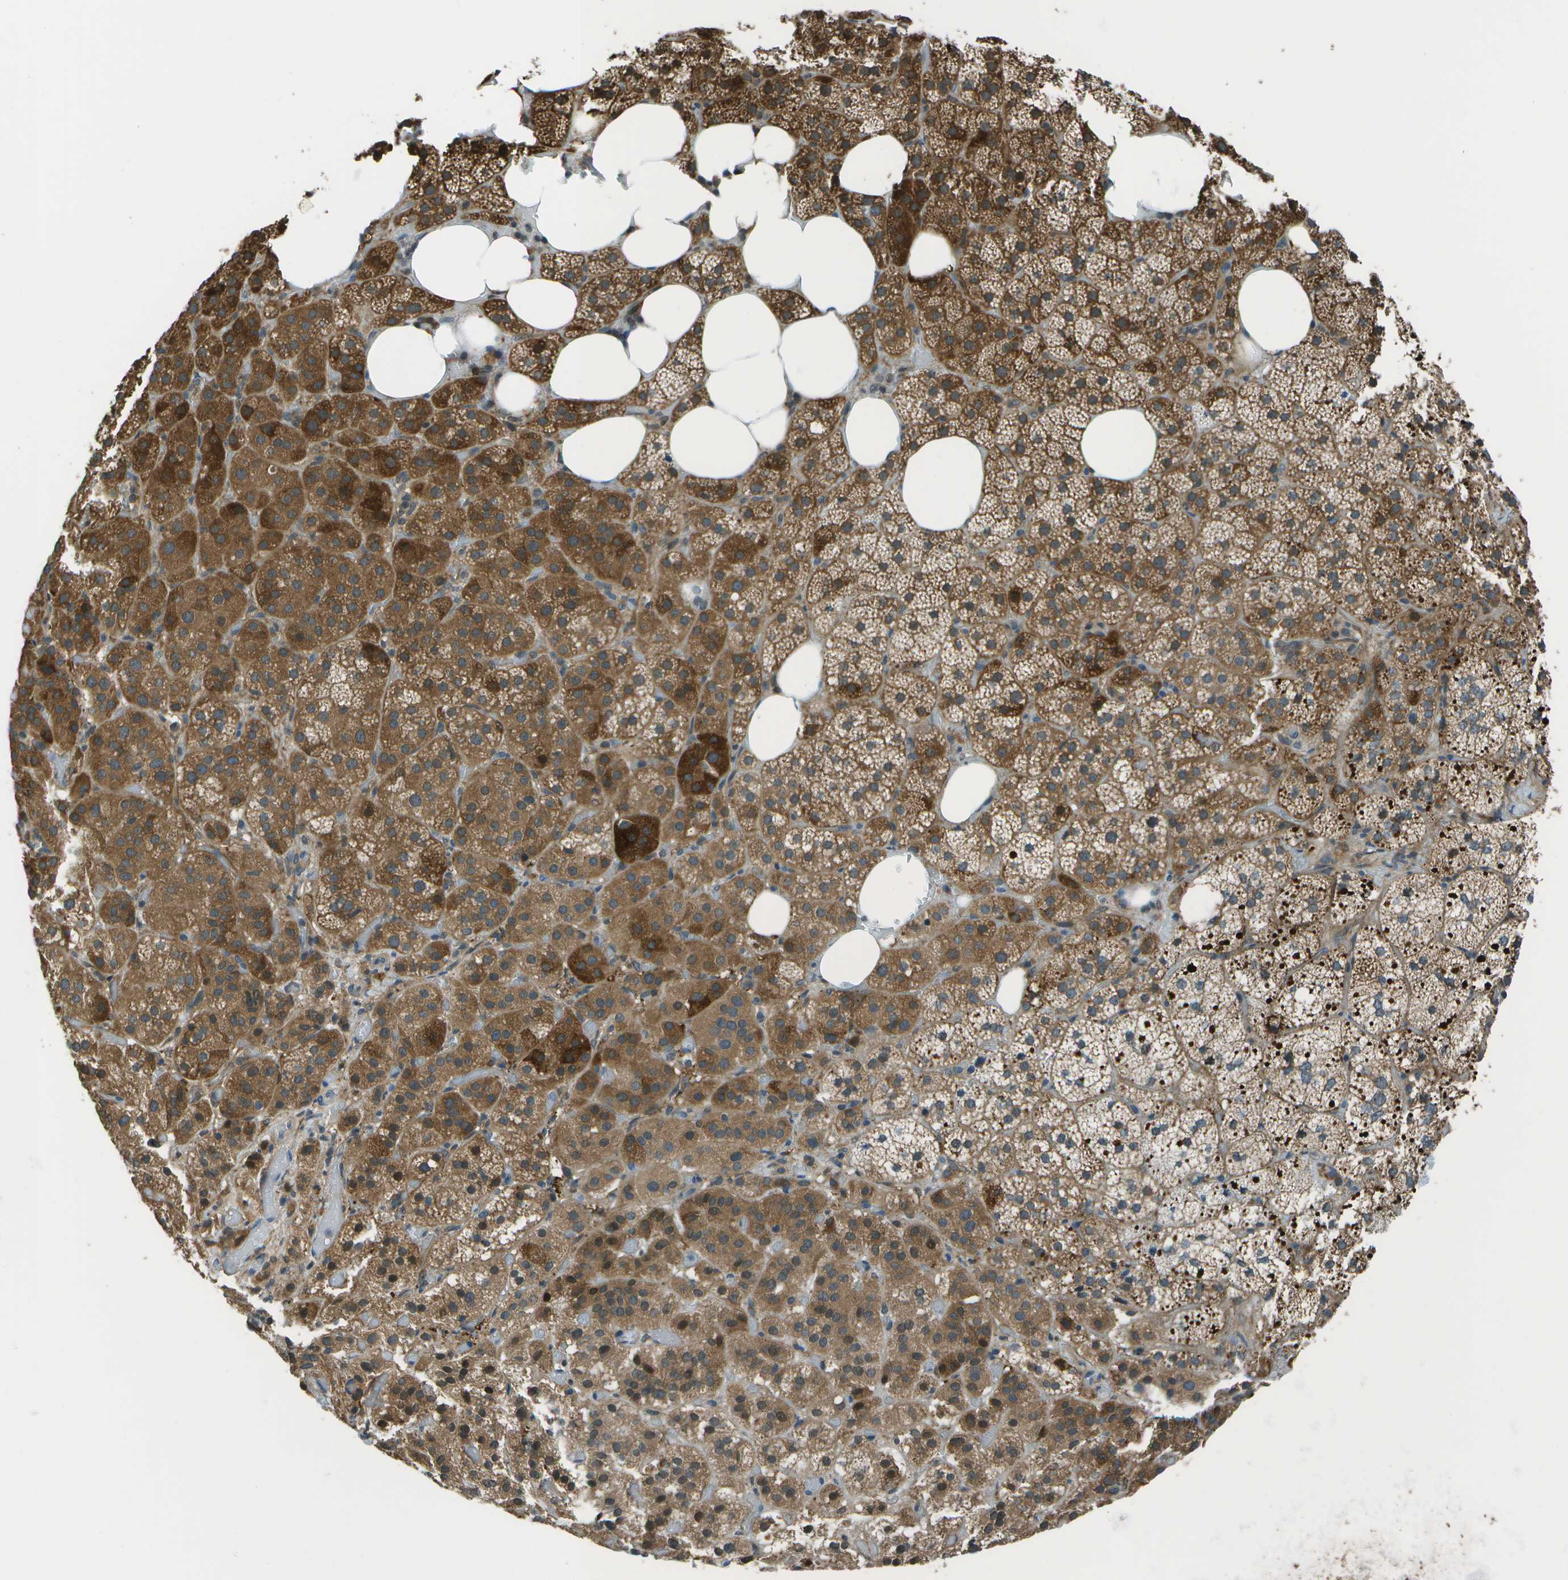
{"staining": {"intensity": "strong", "quantity": ">75%", "location": "cytoplasmic/membranous"}, "tissue": "adrenal gland", "cell_type": "Glandular cells", "image_type": "normal", "snomed": [{"axis": "morphology", "description": "Normal tissue, NOS"}, {"axis": "topography", "description": "Adrenal gland"}], "caption": "IHC of normal human adrenal gland shows high levels of strong cytoplasmic/membranous staining in approximately >75% of glandular cells. The staining was performed using DAB, with brown indicating positive protein expression. Nuclei are stained blue with hematoxylin.", "gene": "TMEM19", "patient": {"sex": "female", "age": 59}}